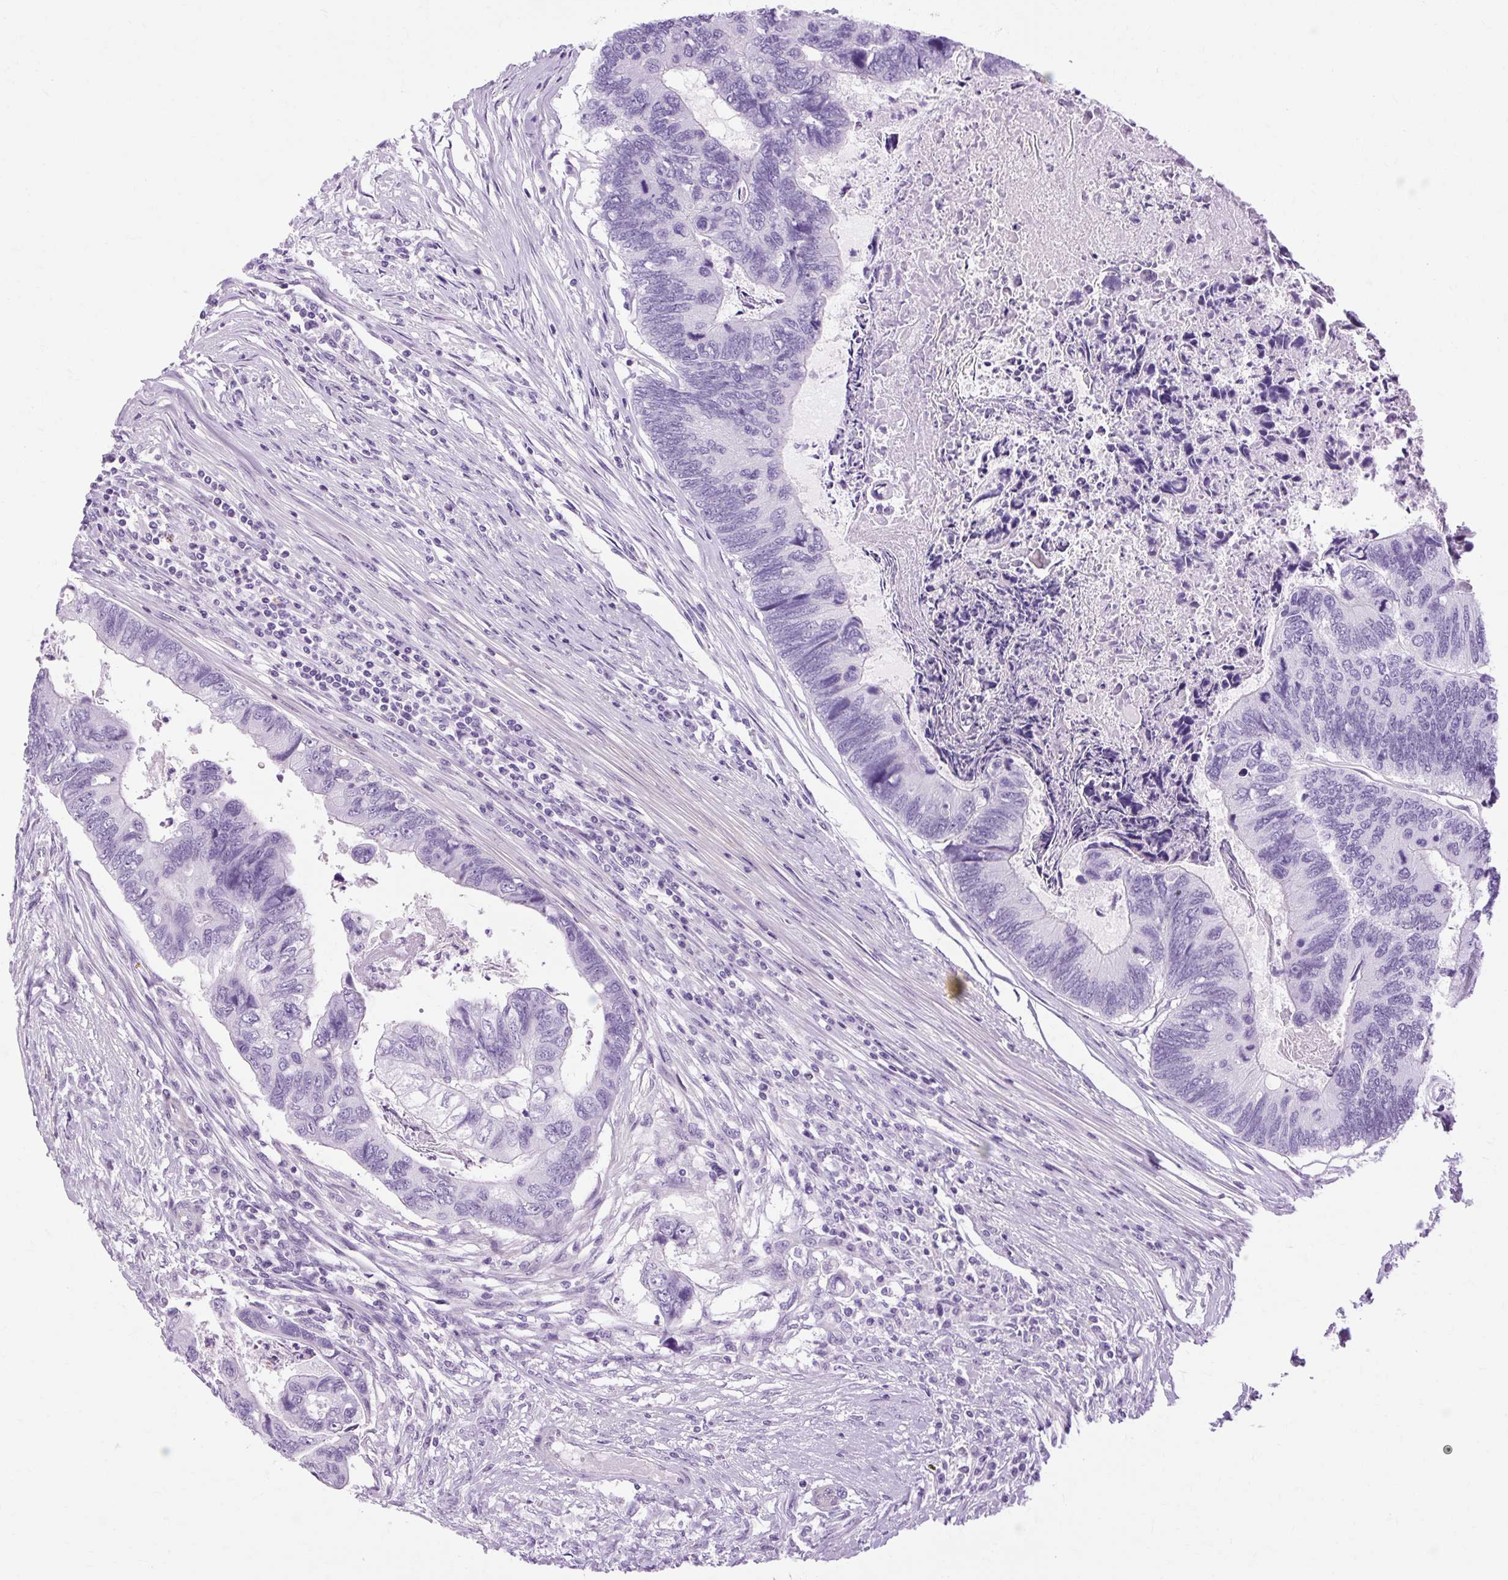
{"staining": {"intensity": "negative", "quantity": "none", "location": "none"}, "tissue": "colorectal cancer", "cell_type": "Tumor cells", "image_type": "cancer", "snomed": [{"axis": "morphology", "description": "Adenocarcinoma, NOS"}, {"axis": "topography", "description": "Colon"}], "caption": "Human colorectal cancer (adenocarcinoma) stained for a protein using IHC shows no positivity in tumor cells.", "gene": "OOEP", "patient": {"sex": "female", "age": 67}}